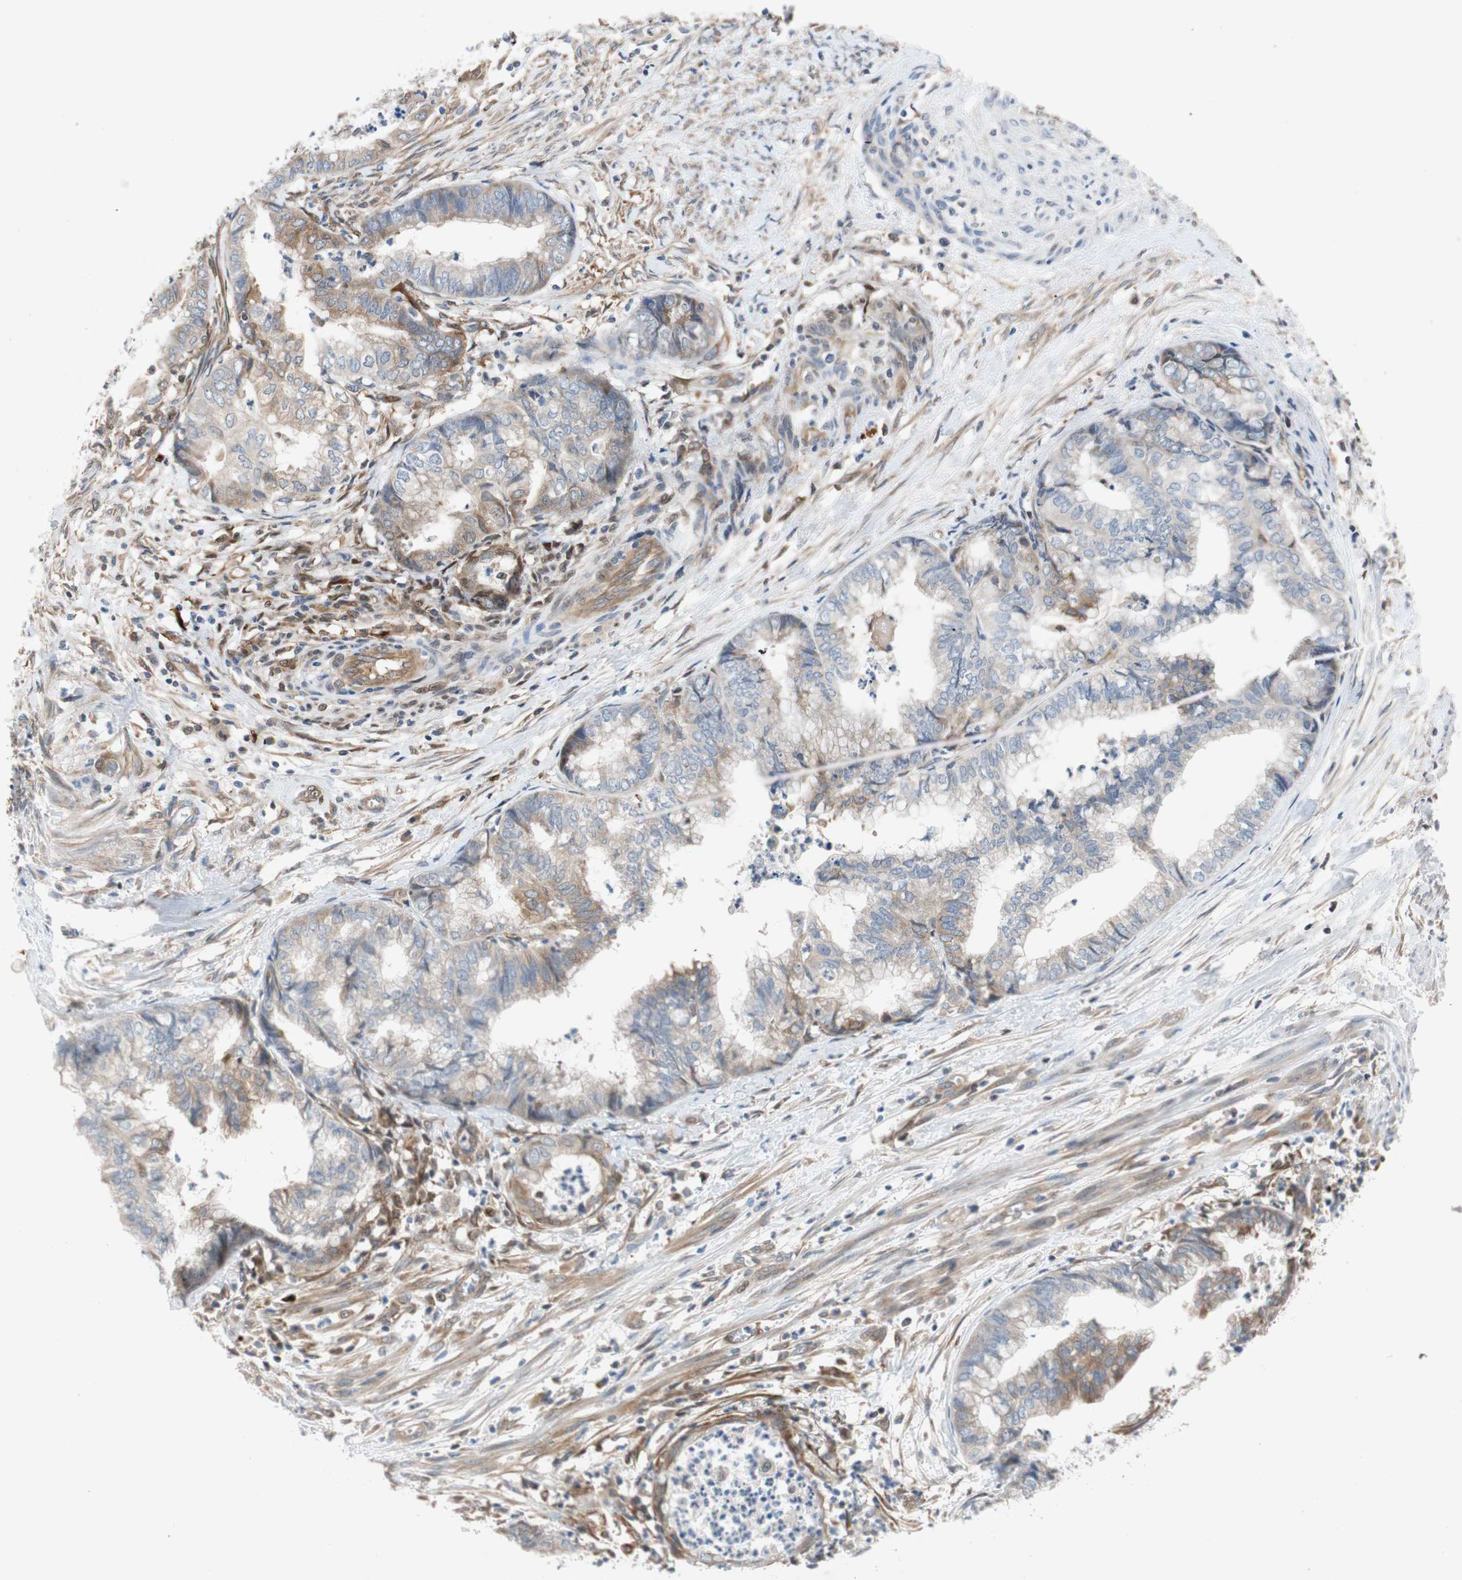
{"staining": {"intensity": "weak", "quantity": "<25%", "location": "cytoplasmic/membranous"}, "tissue": "endometrial cancer", "cell_type": "Tumor cells", "image_type": "cancer", "snomed": [{"axis": "morphology", "description": "Necrosis, NOS"}, {"axis": "morphology", "description": "Adenocarcinoma, NOS"}, {"axis": "topography", "description": "Endometrium"}], "caption": "Endometrial adenocarcinoma stained for a protein using IHC shows no expression tumor cells.", "gene": "RELB", "patient": {"sex": "female", "age": 79}}